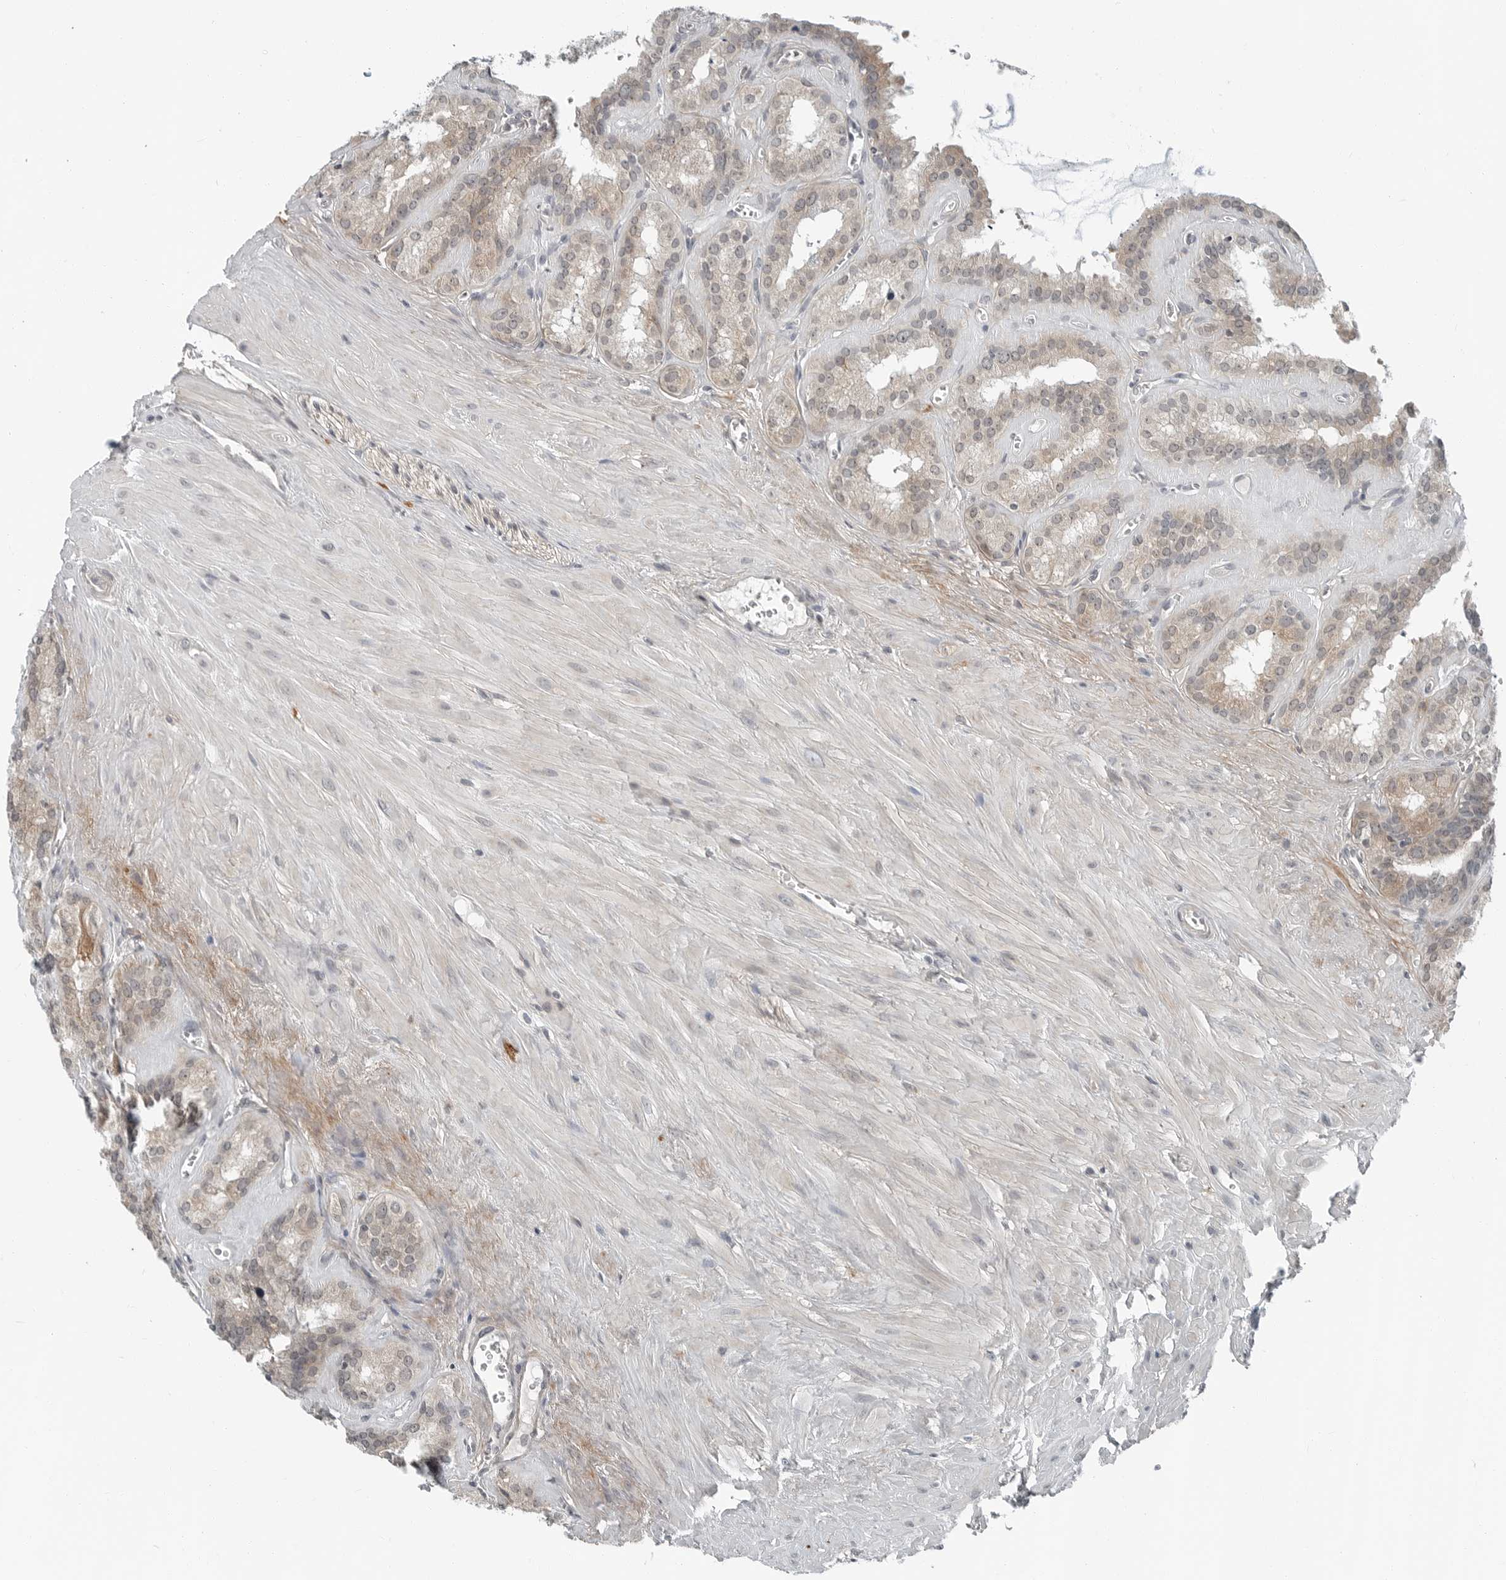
{"staining": {"intensity": "negative", "quantity": "none", "location": "none"}, "tissue": "seminal vesicle", "cell_type": "Glandular cells", "image_type": "normal", "snomed": [{"axis": "morphology", "description": "Normal tissue, NOS"}, {"axis": "topography", "description": "Prostate"}, {"axis": "topography", "description": "Seminal veicle"}], "caption": "Immunohistochemical staining of benign human seminal vesicle shows no significant staining in glandular cells.", "gene": "FCRLB", "patient": {"sex": "male", "age": 59}}